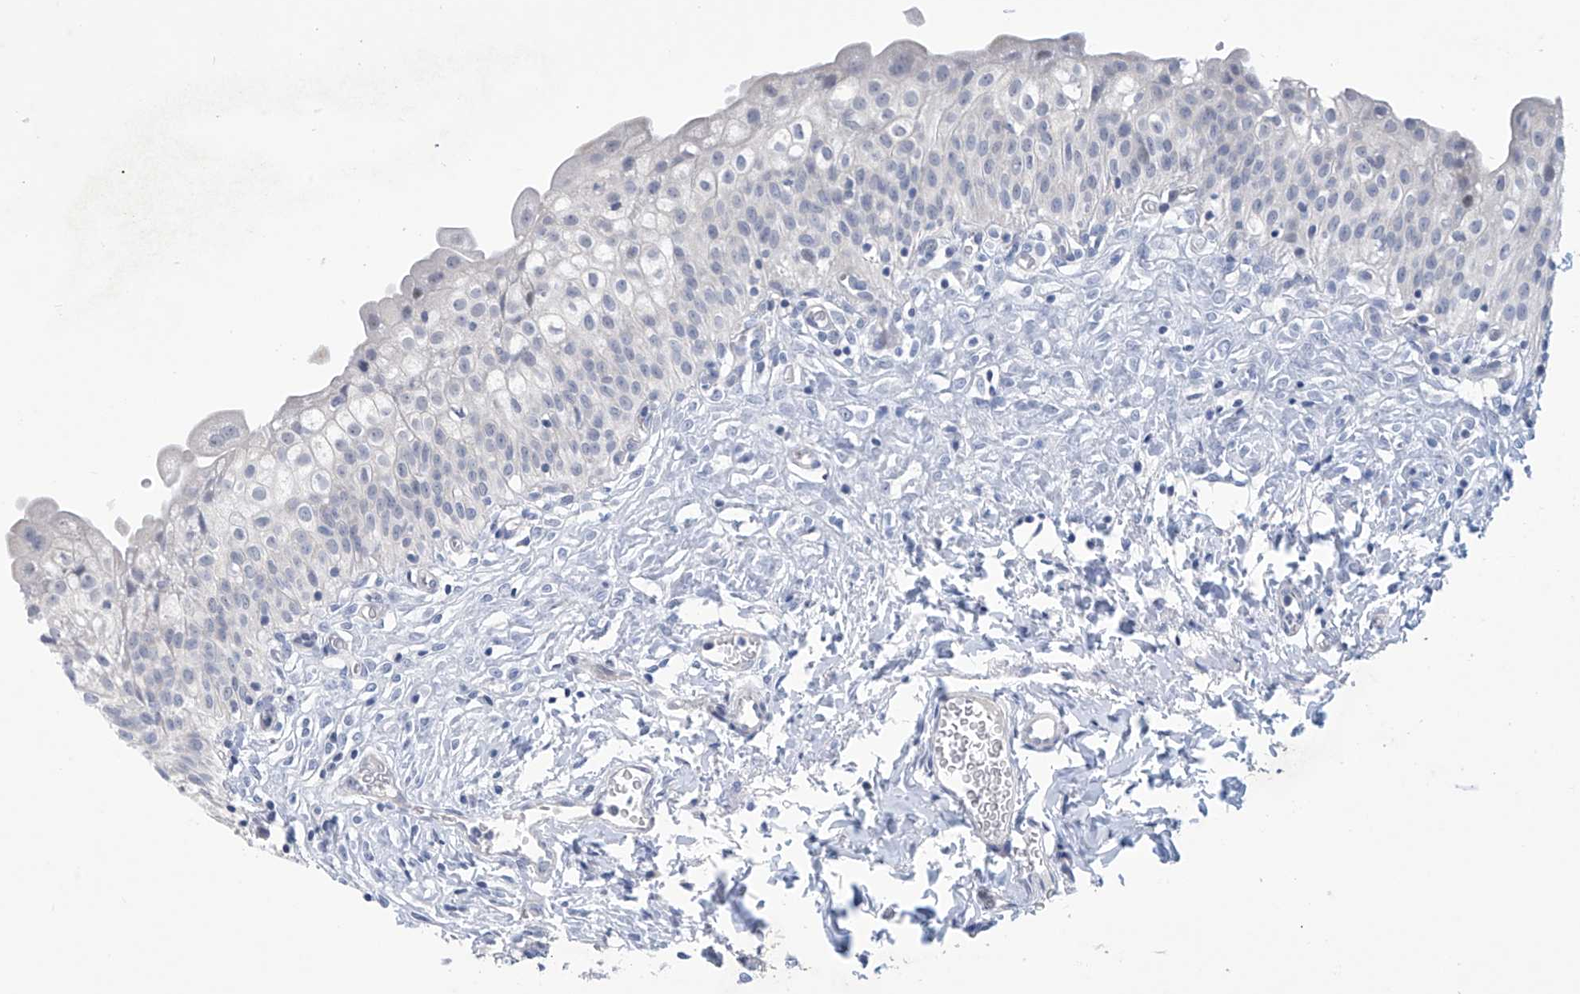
{"staining": {"intensity": "negative", "quantity": "none", "location": "none"}, "tissue": "urinary bladder", "cell_type": "Urothelial cells", "image_type": "normal", "snomed": [{"axis": "morphology", "description": "Normal tissue, NOS"}, {"axis": "topography", "description": "Urinary bladder"}], "caption": "Protein analysis of benign urinary bladder exhibits no significant staining in urothelial cells. (DAB immunohistochemistry visualized using brightfield microscopy, high magnification).", "gene": "SLC35A5", "patient": {"sex": "male", "age": 55}}